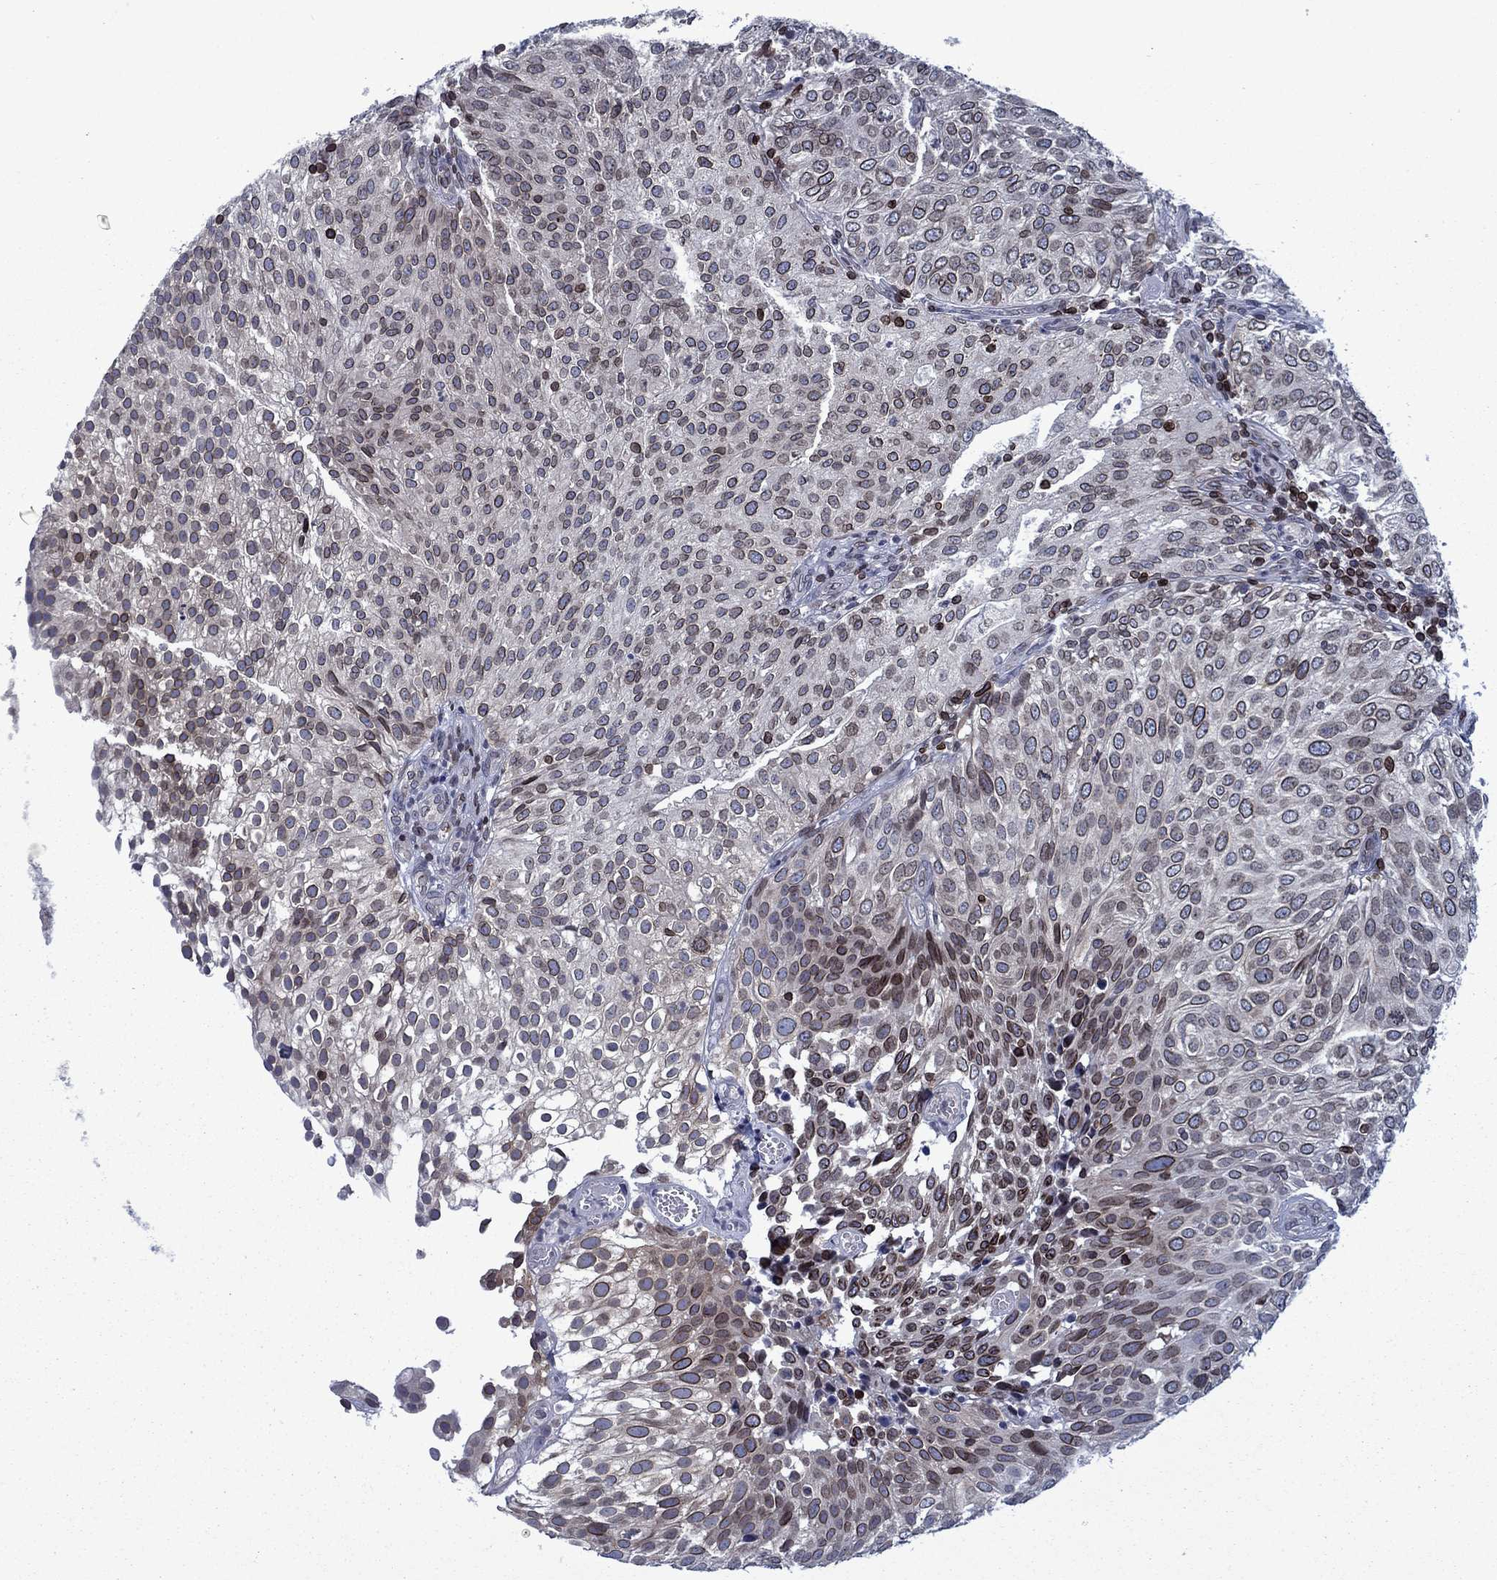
{"staining": {"intensity": "moderate", "quantity": "<25%", "location": "nuclear"}, "tissue": "urothelial cancer", "cell_type": "Tumor cells", "image_type": "cancer", "snomed": [{"axis": "morphology", "description": "Urothelial carcinoma, High grade"}, {"axis": "topography", "description": "Urinary bladder"}], "caption": "Urothelial carcinoma (high-grade) stained for a protein reveals moderate nuclear positivity in tumor cells.", "gene": "SLA", "patient": {"sex": "female", "age": 79}}